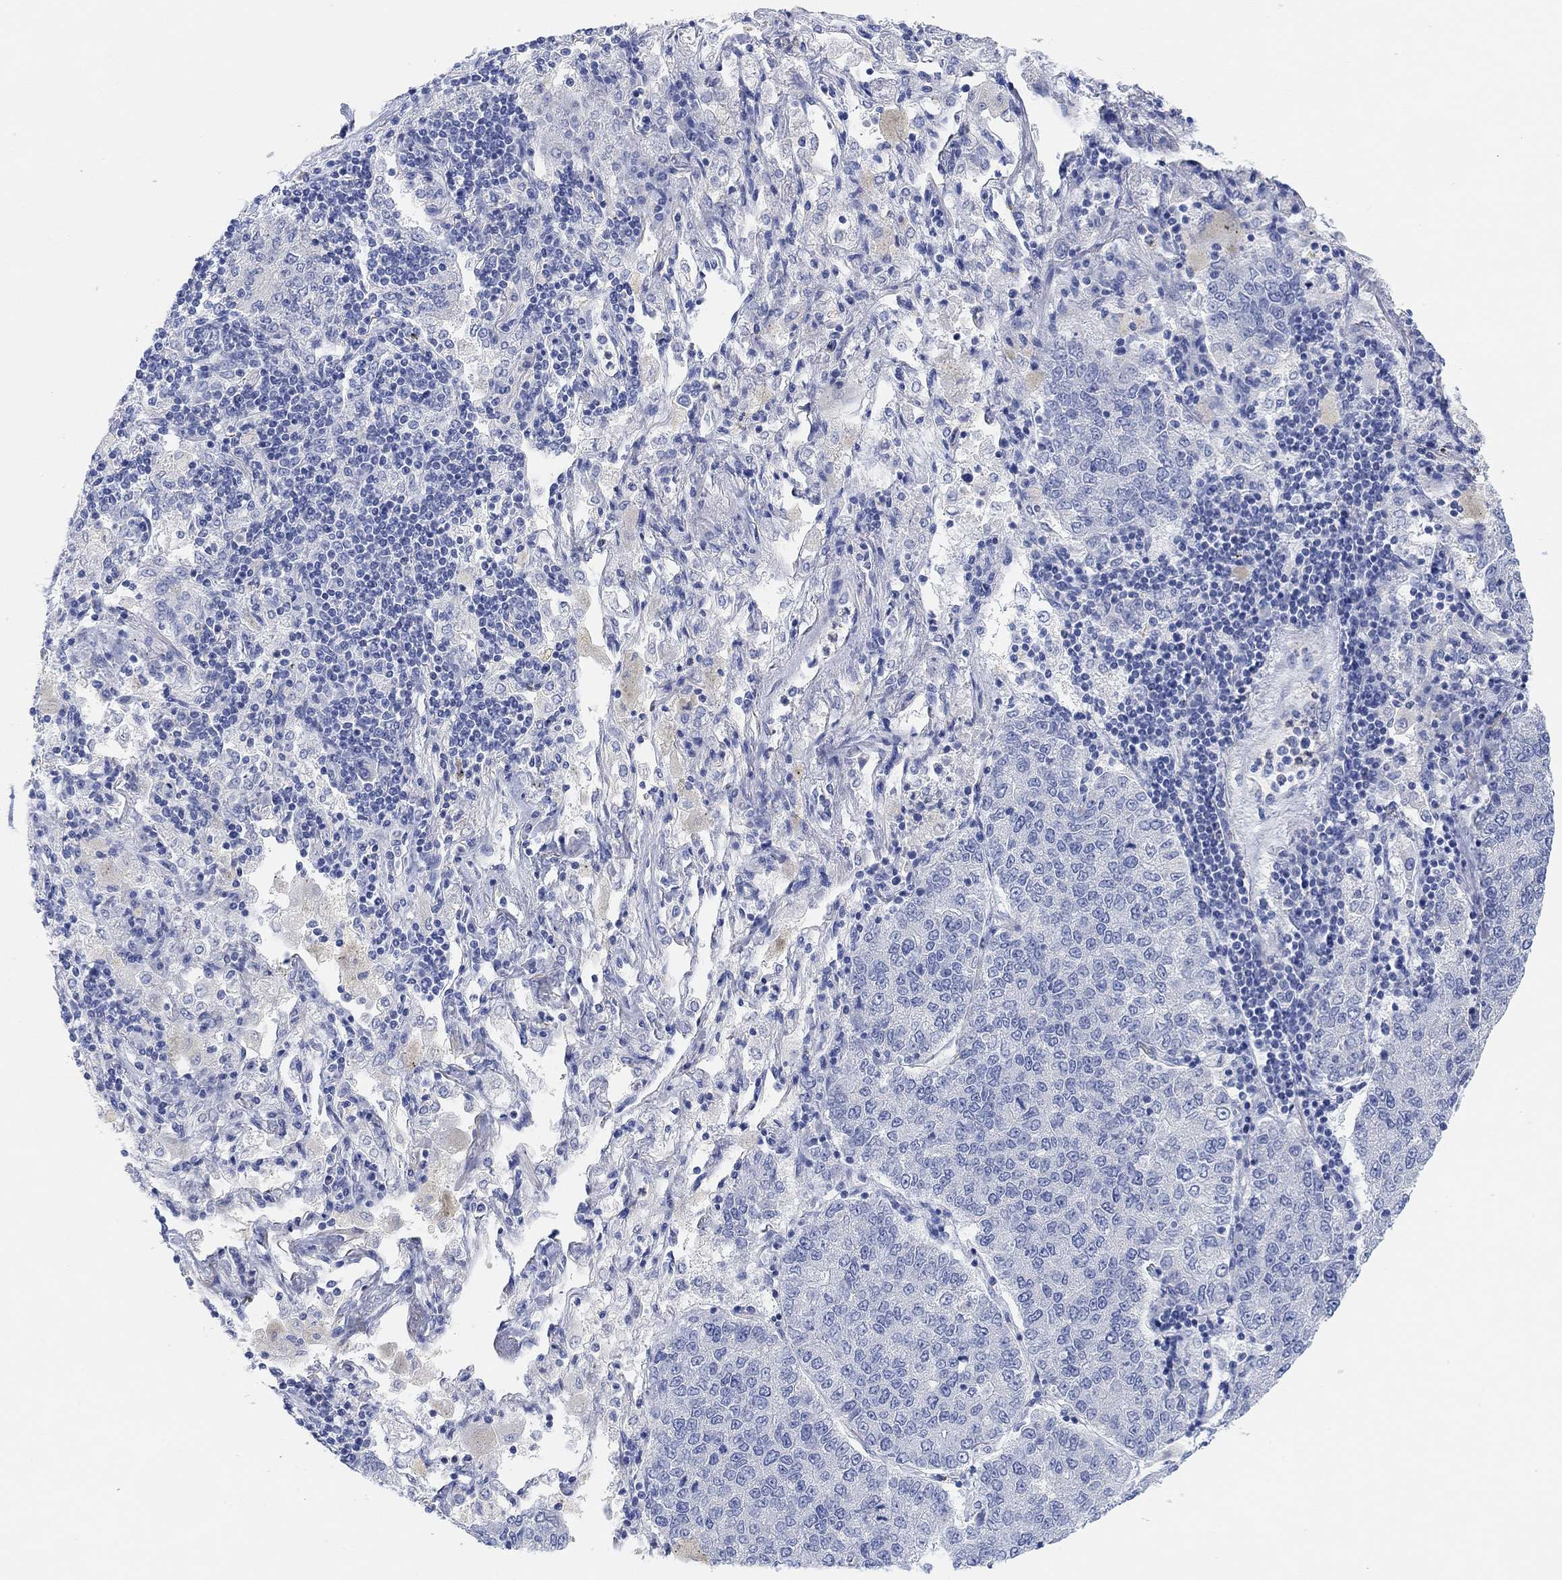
{"staining": {"intensity": "negative", "quantity": "none", "location": "none"}, "tissue": "lung cancer", "cell_type": "Tumor cells", "image_type": "cancer", "snomed": [{"axis": "morphology", "description": "Adenocarcinoma, NOS"}, {"axis": "topography", "description": "Lung"}], "caption": "Lung cancer (adenocarcinoma) stained for a protein using immunohistochemistry shows no positivity tumor cells.", "gene": "VAT1L", "patient": {"sex": "male", "age": 49}}